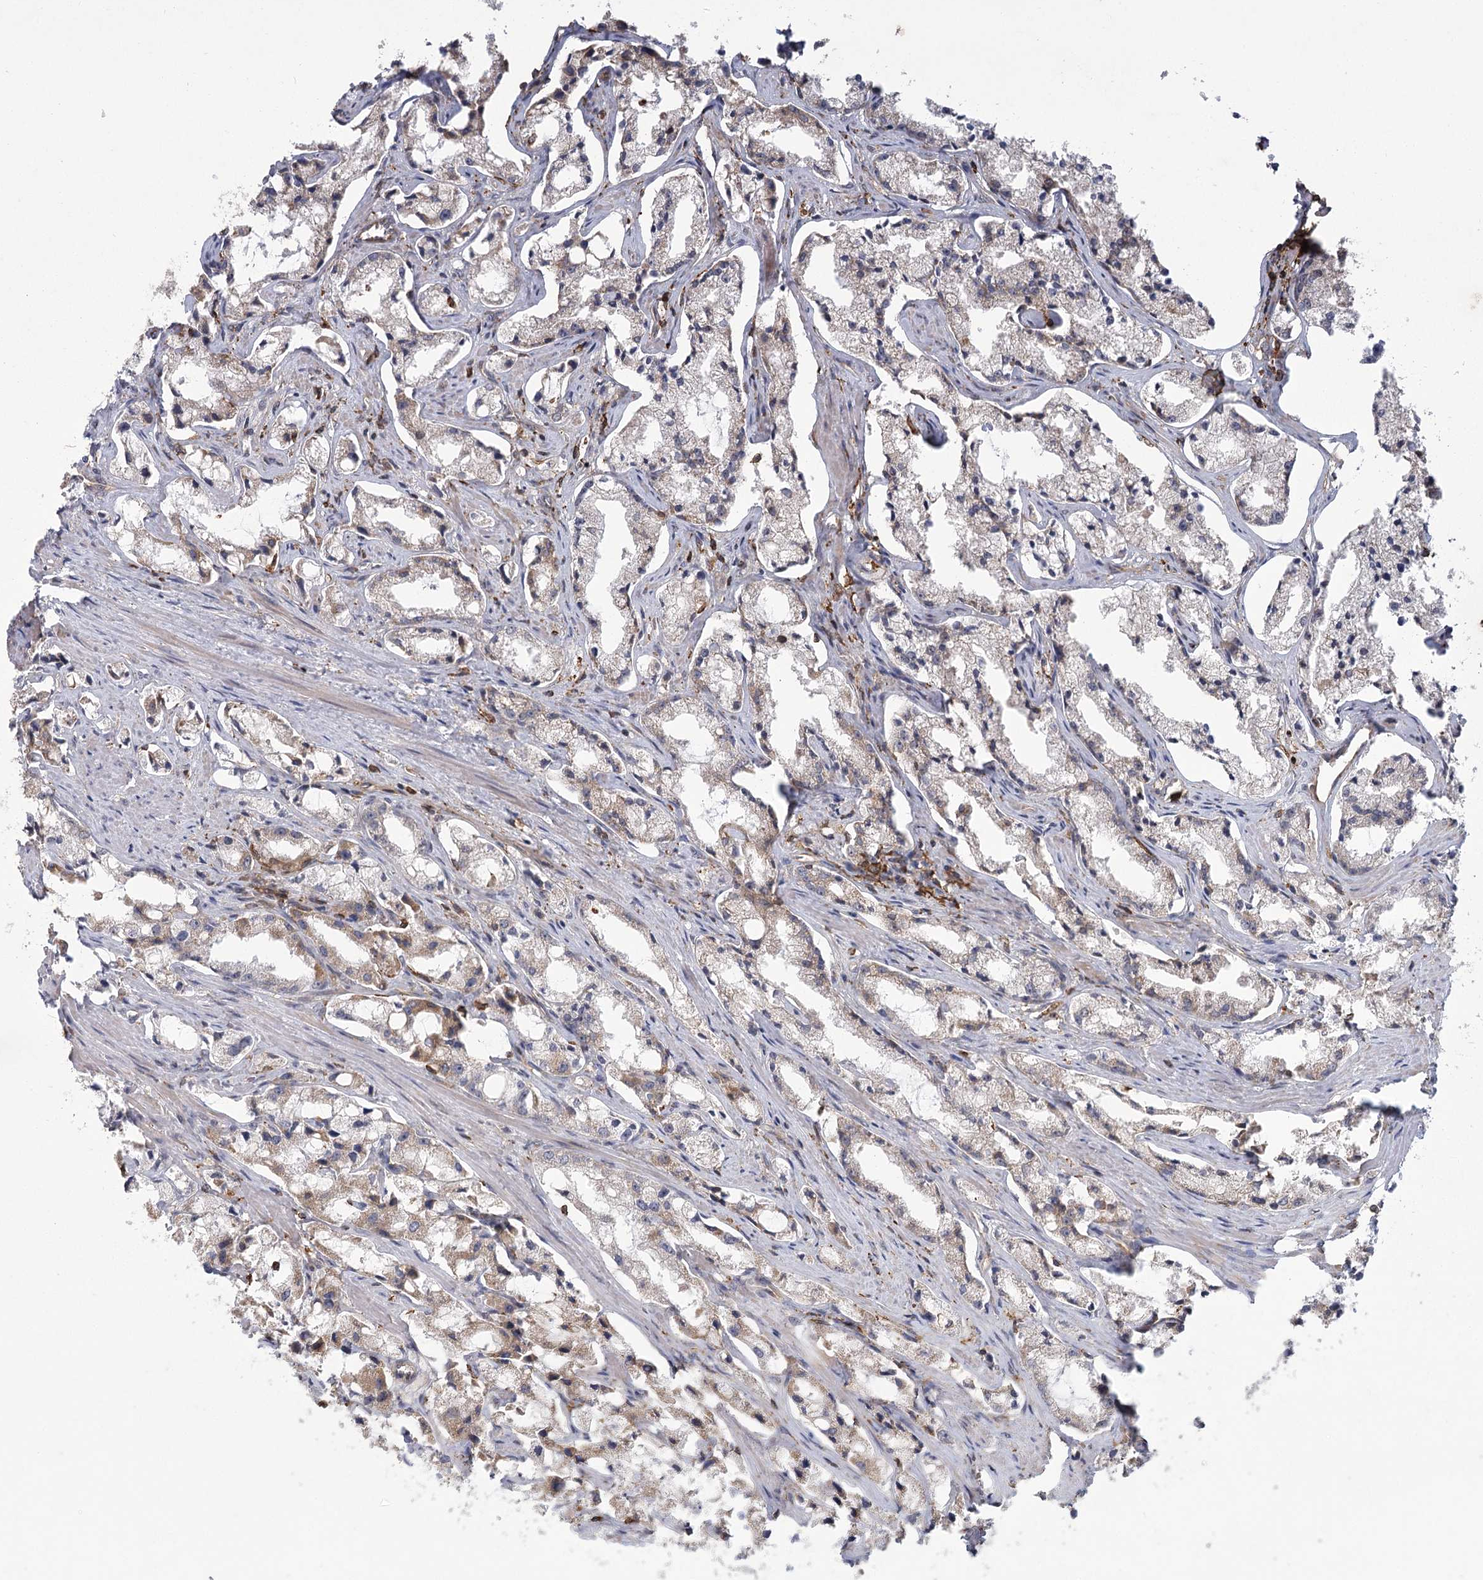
{"staining": {"intensity": "weak", "quantity": "<25%", "location": "cytoplasmic/membranous"}, "tissue": "prostate cancer", "cell_type": "Tumor cells", "image_type": "cancer", "snomed": [{"axis": "morphology", "description": "Adenocarcinoma, High grade"}, {"axis": "topography", "description": "Prostate"}], "caption": "This image is of prostate high-grade adenocarcinoma stained with immunohistochemistry (IHC) to label a protein in brown with the nuclei are counter-stained blue. There is no positivity in tumor cells. (Brightfield microscopy of DAB (3,3'-diaminobenzidine) immunohistochemistry (IHC) at high magnification).", "gene": "MEPE", "patient": {"sex": "male", "age": 66}}